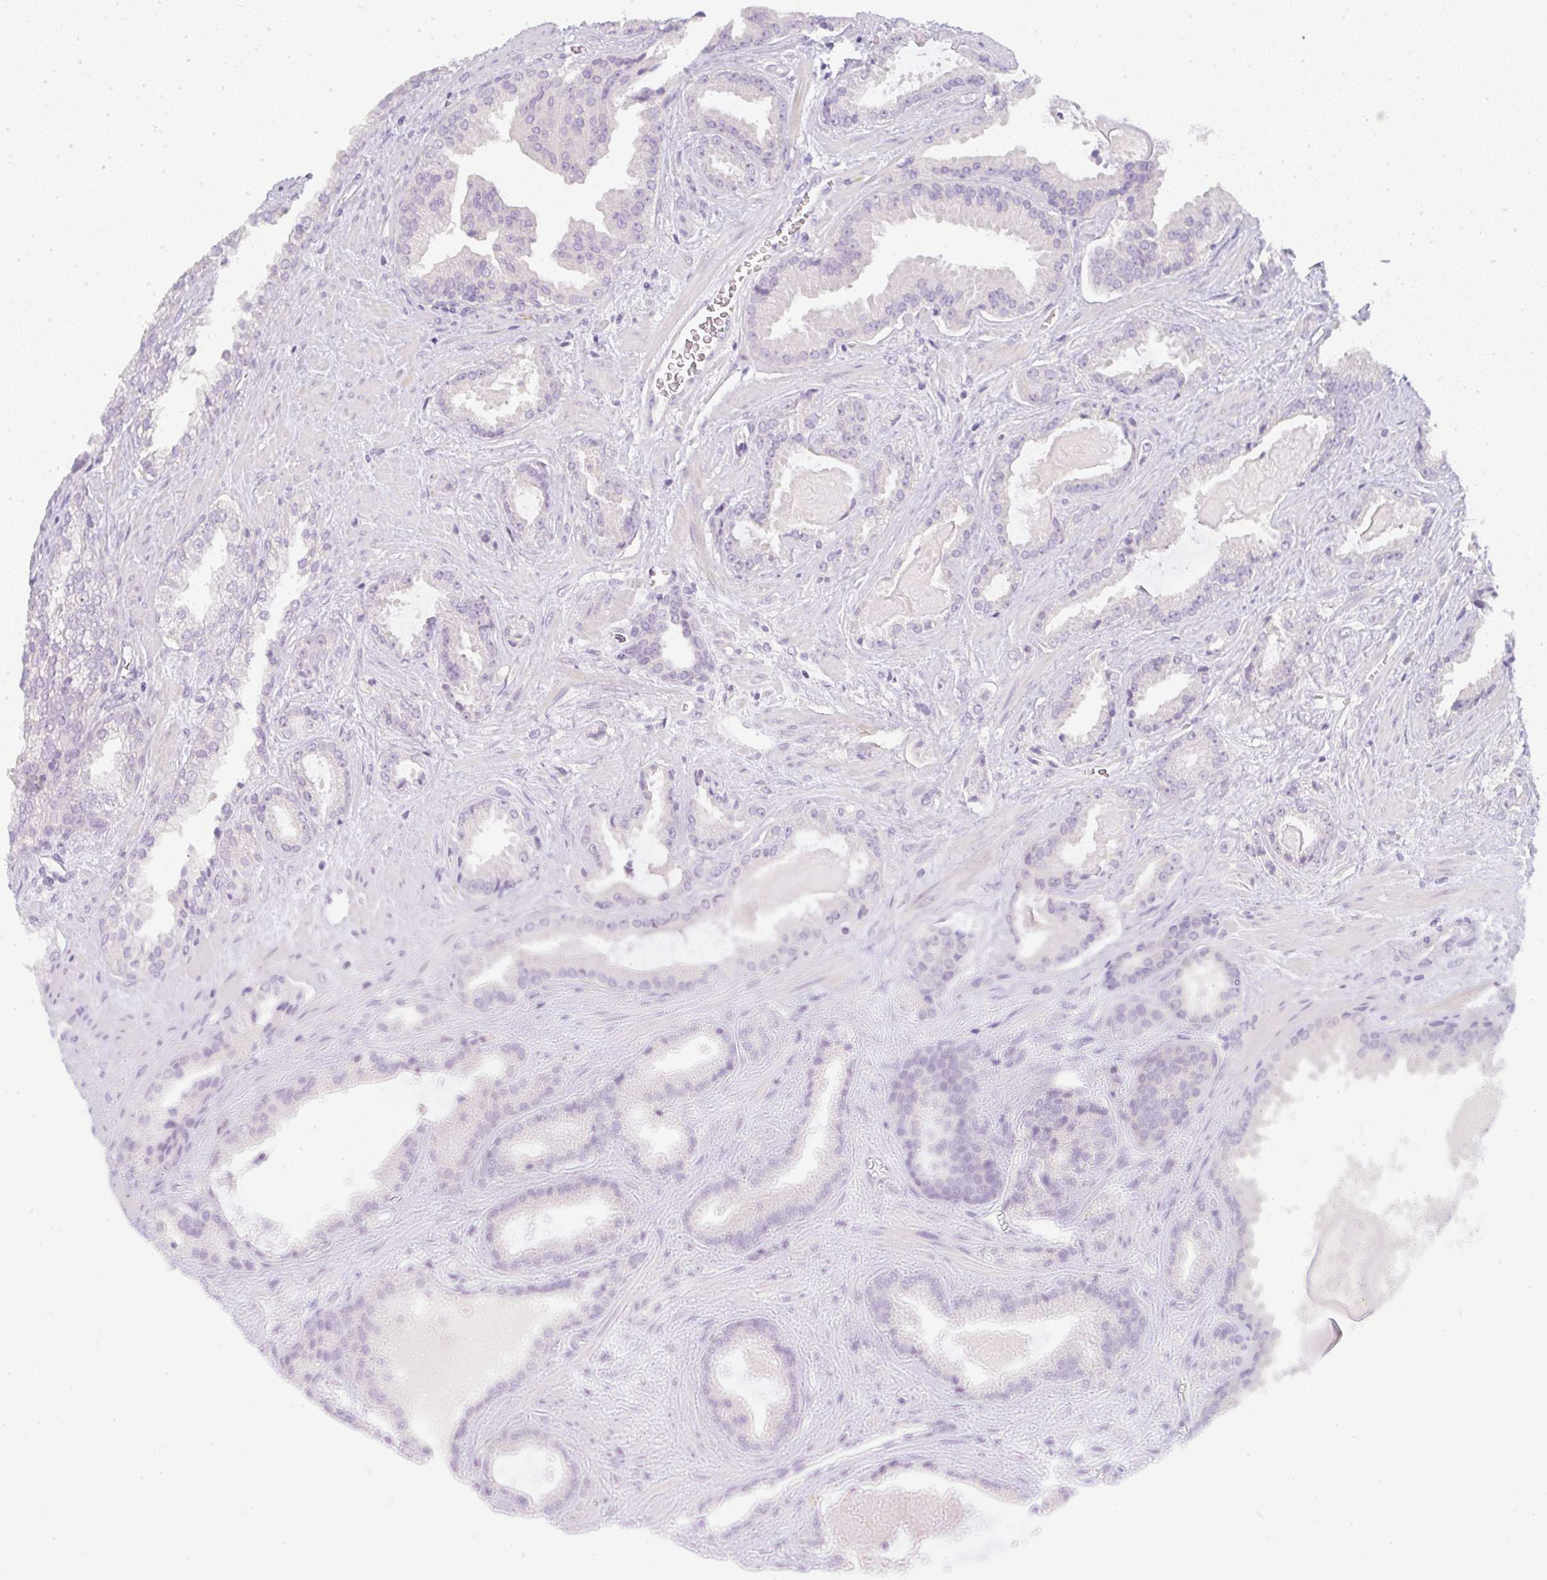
{"staining": {"intensity": "negative", "quantity": "none", "location": "none"}, "tissue": "prostate cancer", "cell_type": "Tumor cells", "image_type": "cancer", "snomed": [{"axis": "morphology", "description": "Adenocarcinoma, Low grade"}, {"axis": "topography", "description": "Prostate"}], "caption": "Immunohistochemical staining of prostate low-grade adenocarcinoma reveals no significant staining in tumor cells.", "gene": "LPAR4", "patient": {"sex": "male", "age": 62}}